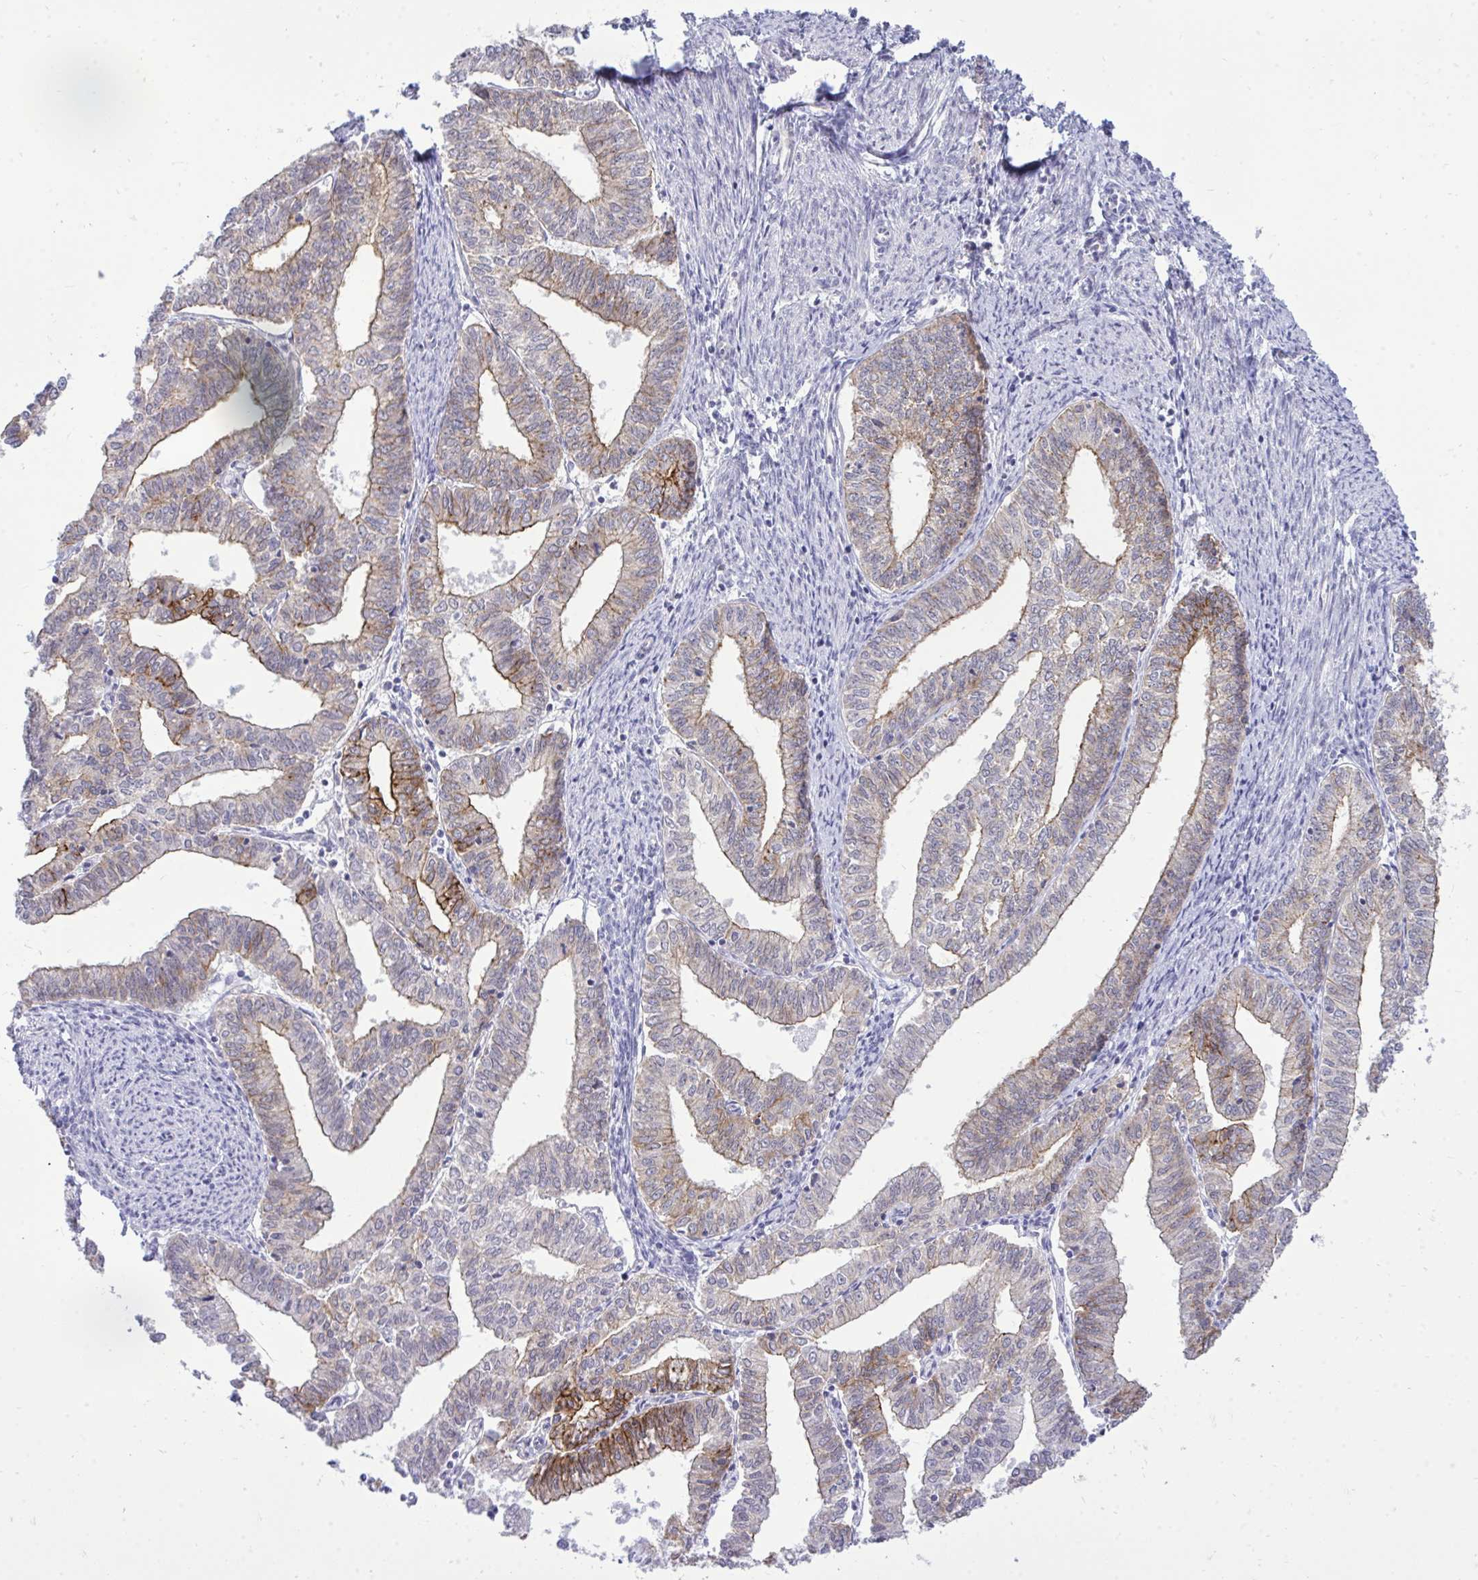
{"staining": {"intensity": "strong", "quantity": "25%-75%", "location": "cytoplasmic/membranous"}, "tissue": "endometrial cancer", "cell_type": "Tumor cells", "image_type": "cancer", "snomed": [{"axis": "morphology", "description": "Adenocarcinoma, NOS"}, {"axis": "topography", "description": "Endometrium"}], "caption": "Tumor cells exhibit high levels of strong cytoplasmic/membranous positivity in about 25%-75% of cells in endometrial adenocarcinoma.", "gene": "SPTBN2", "patient": {"sex": "female", "age": 61}}